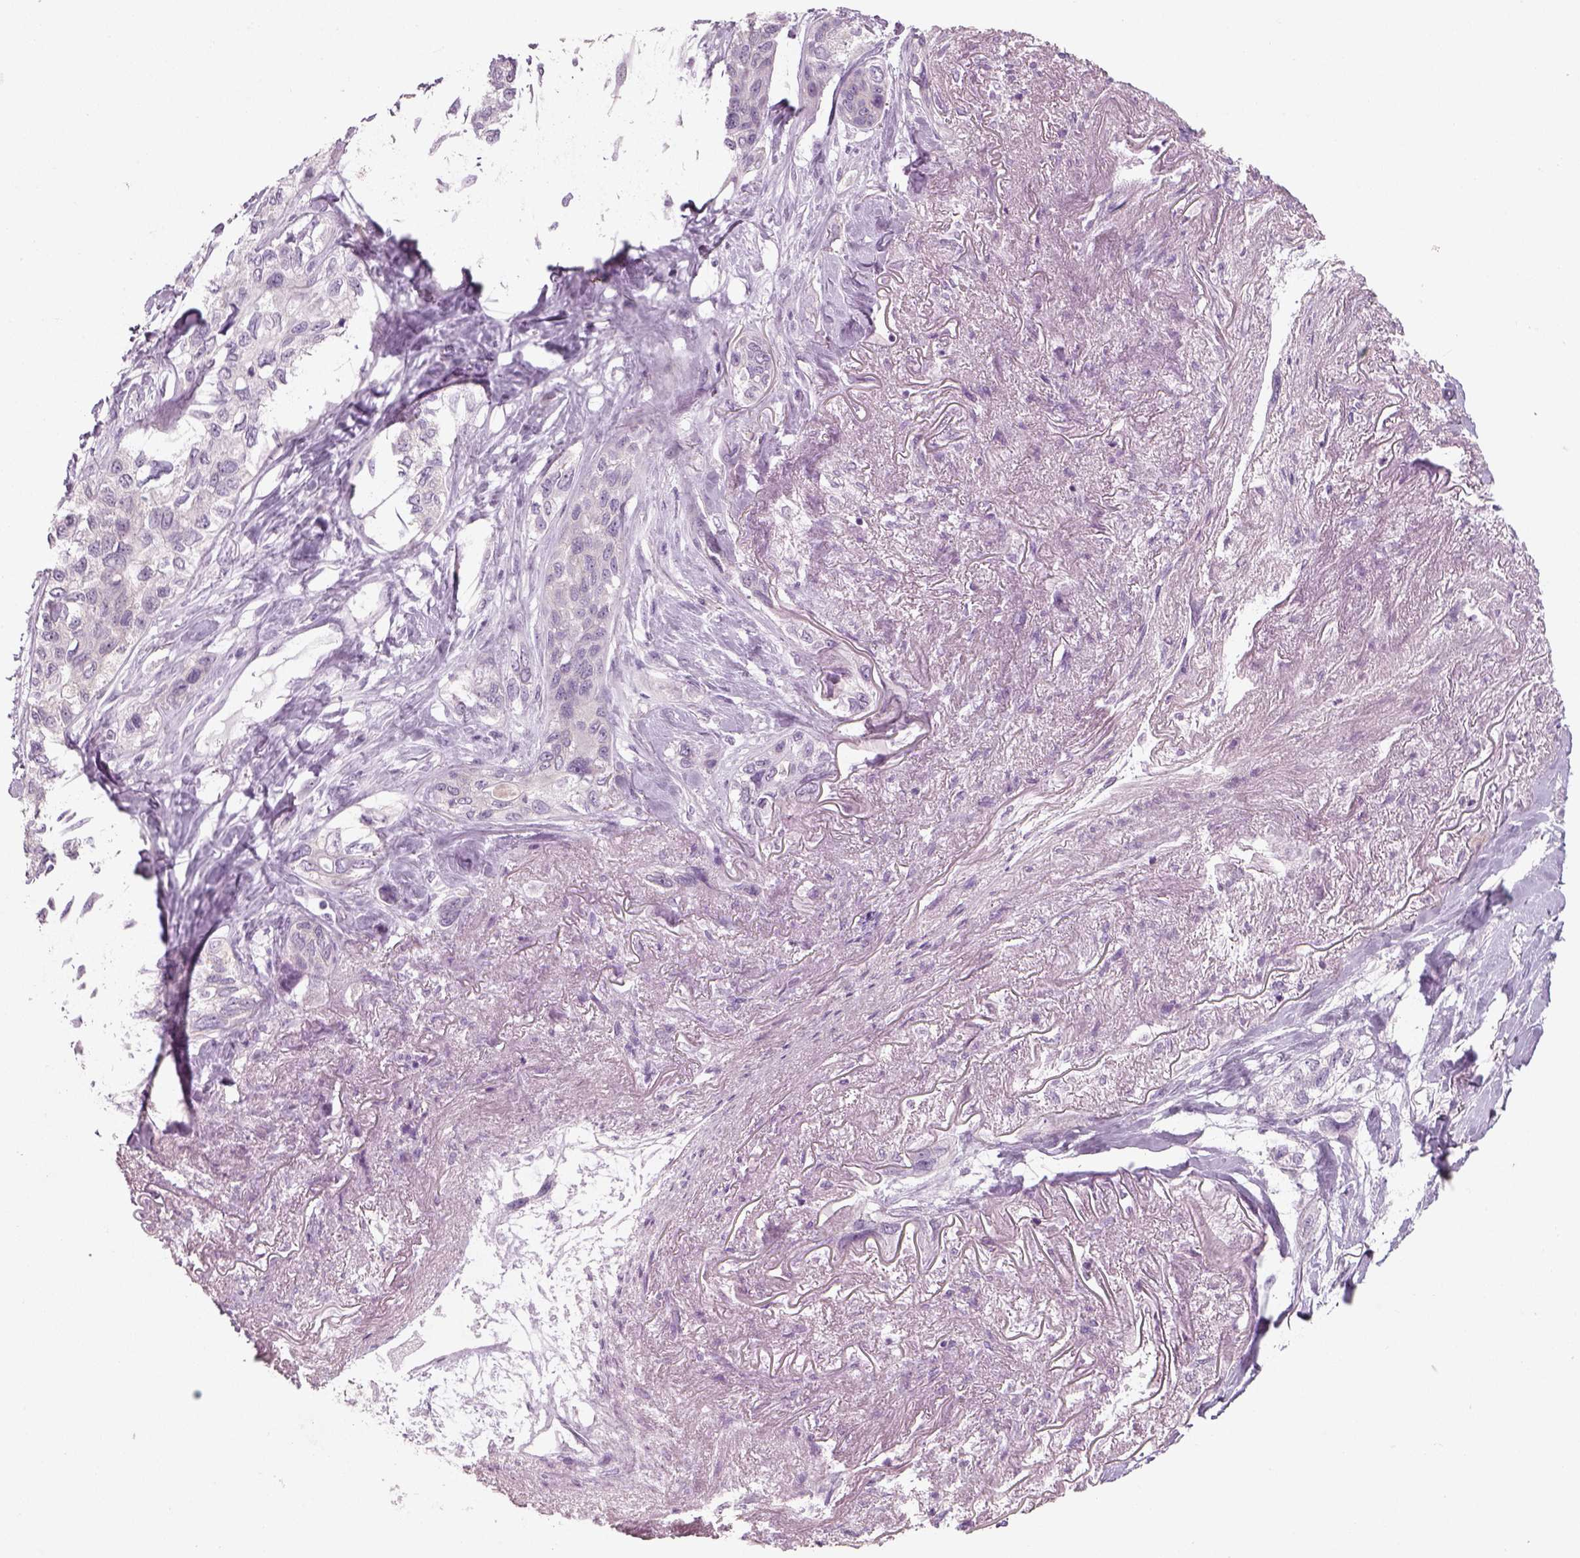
{"staining": {"intensity": "negative", "quantity": "none", "location": "none"}, "tissue": "lung cancer", "cell_type": "Tumor cells", "image_type": "cancer", "snomed": [{"axis": "morphology", "description": "Squamous cell carcinoma, NOS"}, {"axis": "topography", "description": "Lung"}], "caption": "DAB (3,3'-diaminobenzidine) immunohistochemical staining of lung squamous cell carcinoma exhibits no significant positivity in tumor cells. (DAB (3,3'-diaminobenzidine) immunohistochemistry (IHC) visualized using brightfield microscopy, high magnification).", "gene": "SLC6A2", "patient": {"sex": "female", "age": 70}}